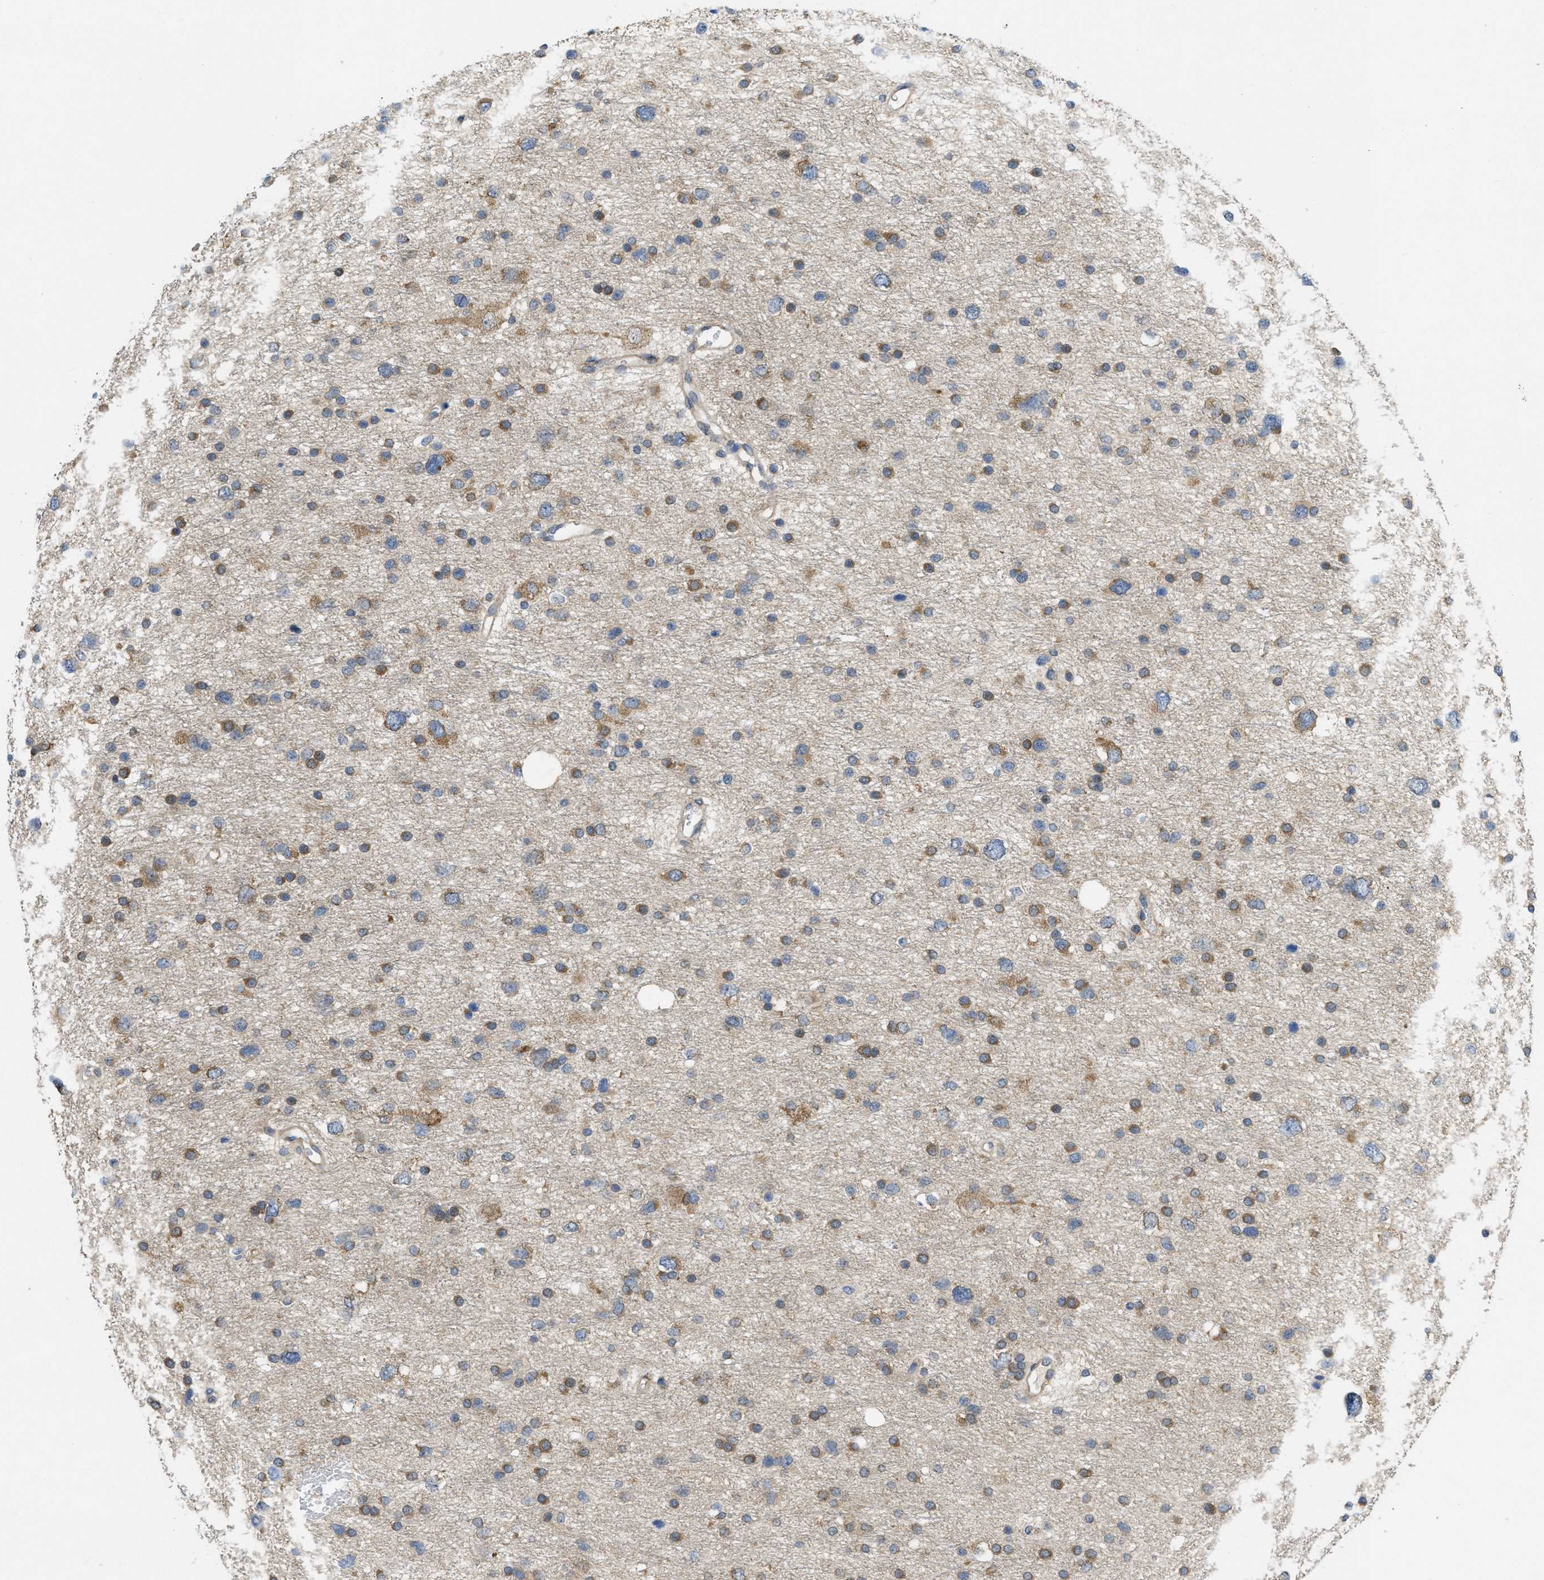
{"staining": {"intensity": "moderate", "quantity": "25%-75%", "location": "cytoplasmic/membranous"}, "tissue": "glioma", "cell_type": "Tumor cells", "image_type": "cancer", "snomed": [{"axis": "morphology", "description": "Glioma, malignant, Low grade"}, {"axis": "topography", "description": "Brain"}], "caption": "The photomicrograph shows immunohistochemical staining of malignant low-grade glioma. There is moderate cytoplasmic/membranous staining is present in about 25%-75% of tumor cells. Immunohistochemistry stains the protein in brown and the nuclei are stained blue.", "gene": "IFNLR1", "patient": {"sex": "female", "age": 37}}